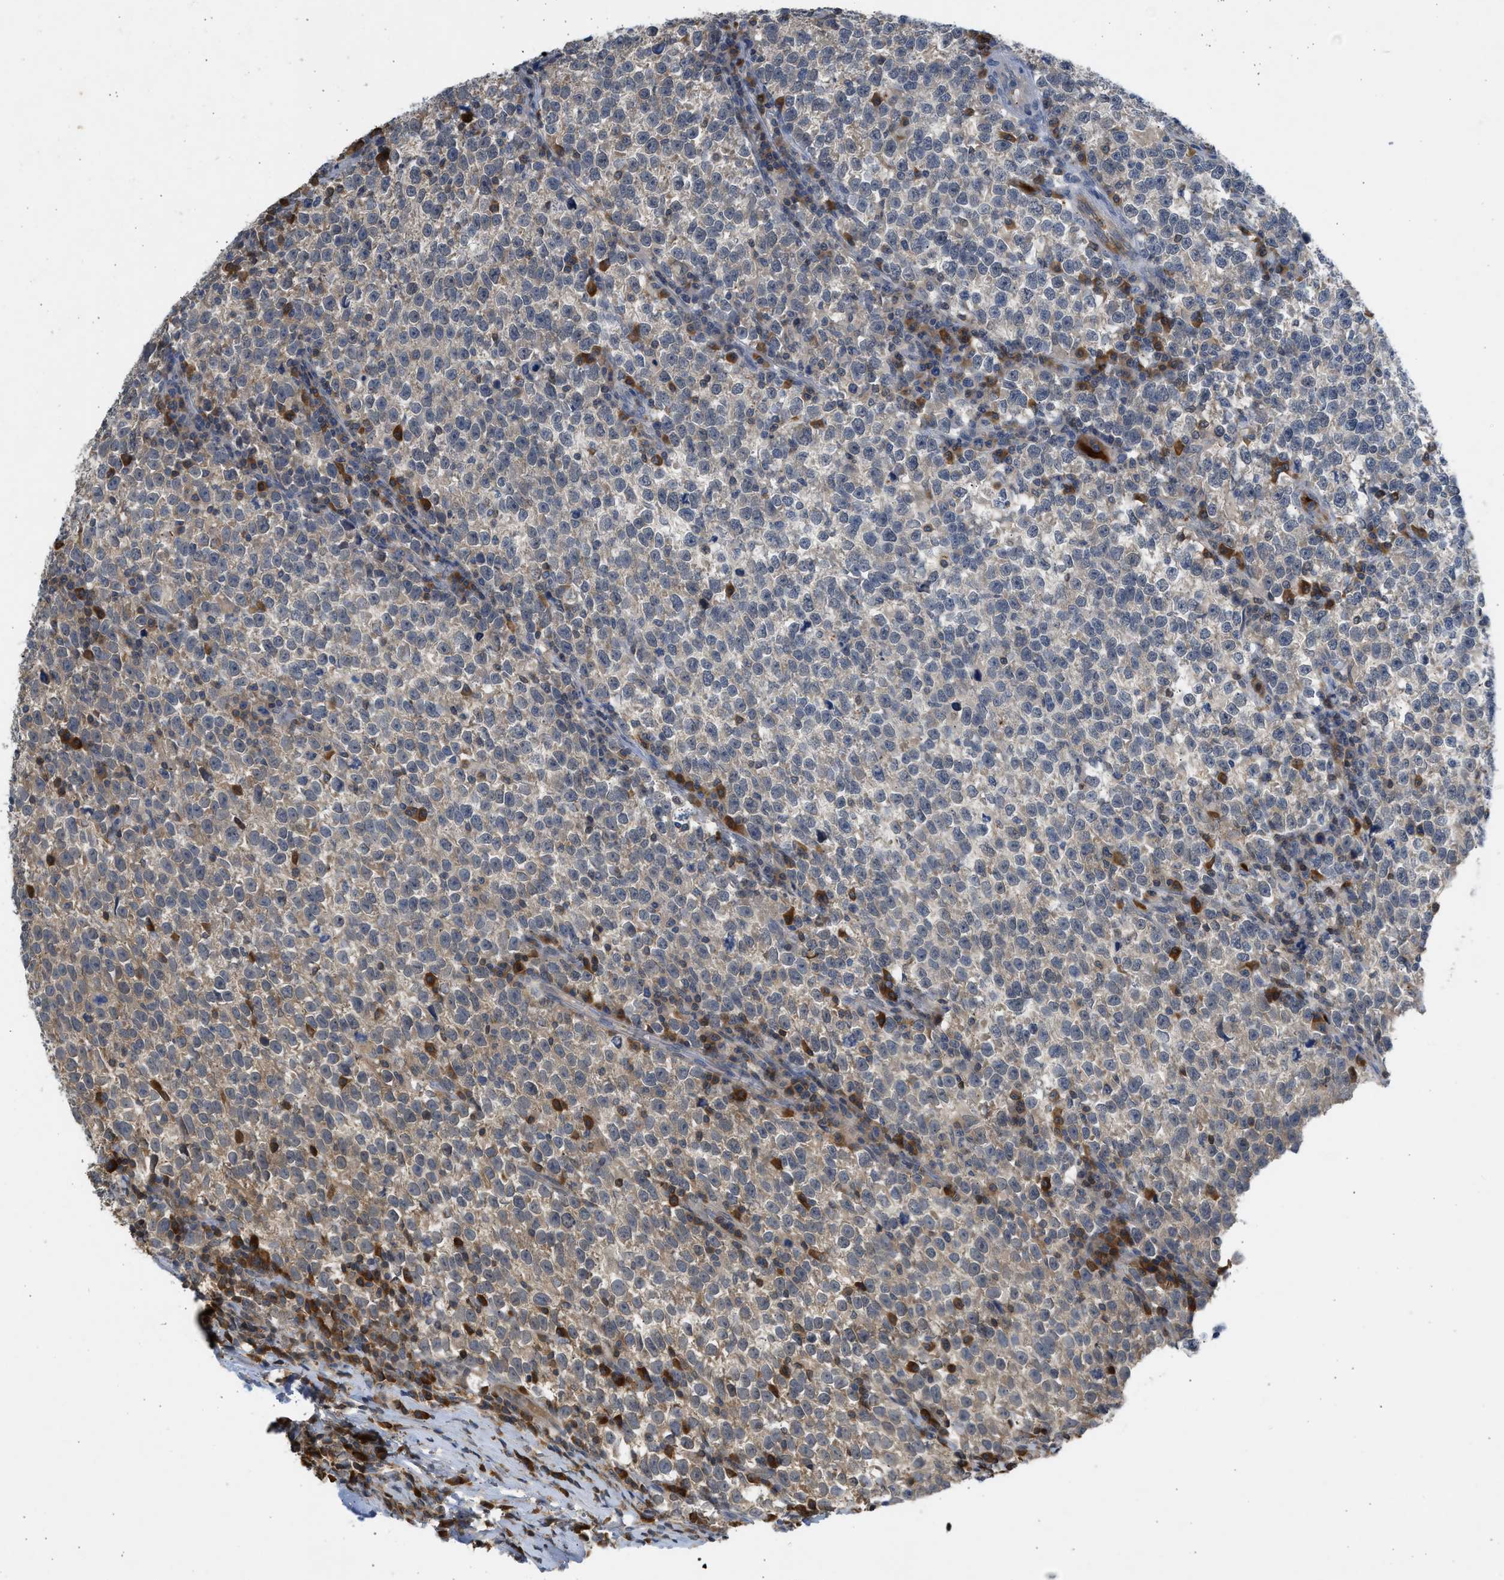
{"staining": {"intensity": "weak", "quantity": "25%-75%", "location": "cytoplasmic/membranous"}, "tissue": "testis cancer", "cell_type": "Tumor cells", "image_type": "cancer", "snomed": [{"axis": "morphology", "description": "Normal tissue, NOS"}, {"axis": "morphology", "description": "Seminoma, NOS"}, {"axis": "topography", "description": "Testis"}], "caption": "Protein staining of testis cancer tissue exhibits weak cytoplasmic/membranous positivity in about 25%-75% of tumor cells. (DAB IHC, brown staining for protein, blue staining for nuclei).", "gene": "MAPK7", "patient": {"sex": "male", "age": 43}}